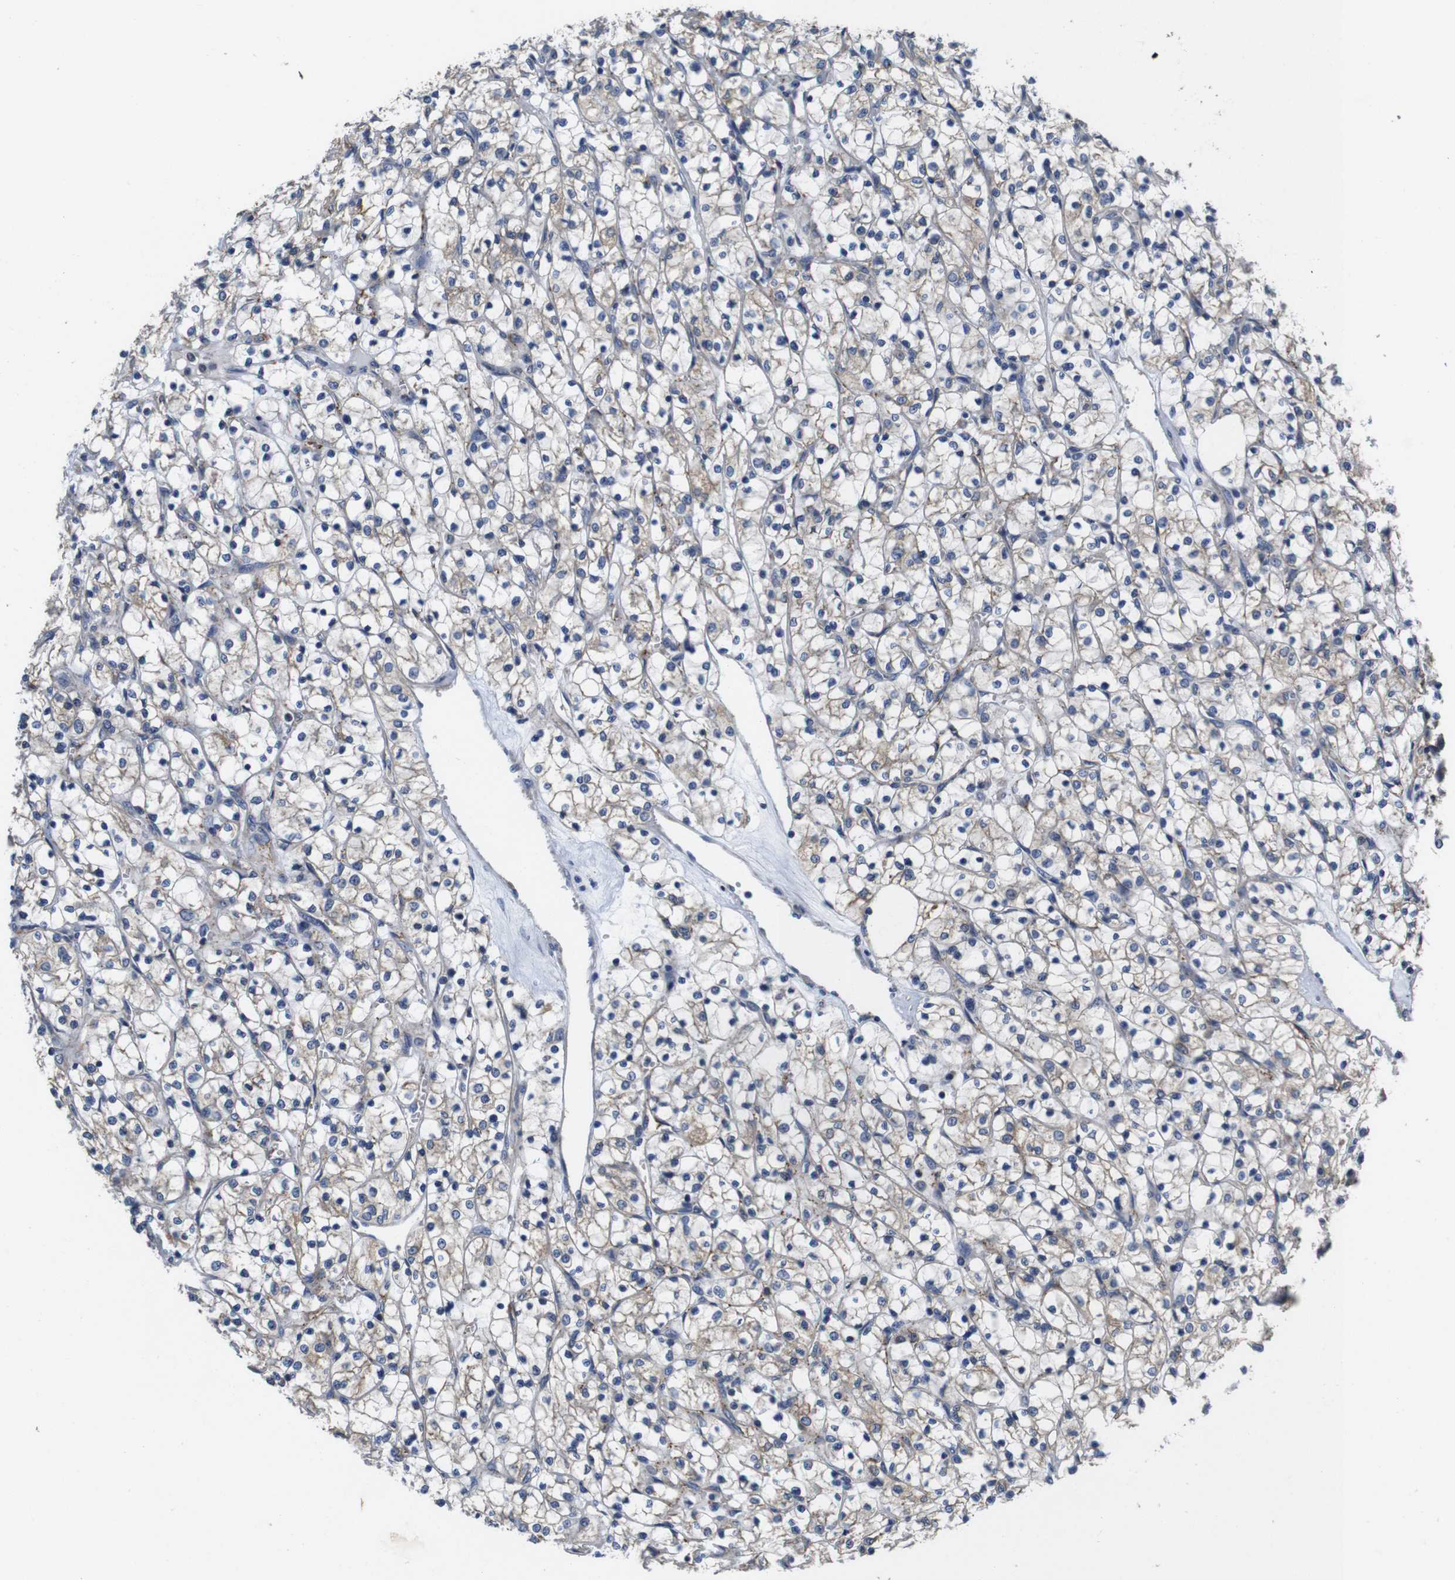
{"staining": {"intensity": "weak", "quantity": "25%-75%", "location": "cytoplasmic/membranous"}, "tissue": "renal cancer", "cell_type": "Tumor cells", "image_type": "cancer", "snomed": [{"axis": "morphology", "description": "Adenocarcinoma, NOS"}, {"axis": "topography", "description": "Kidney"}], "caption": "This micrograph demonstrates immunohistochemistry (IHC) staining of renal cancer (adenocarcinoma), with low weak cytoplasmic/membranous expression in about 25%-75% of tumor cells.", "gene": "MARCHF7", "patient": {"sex": "female", "age": 69}}